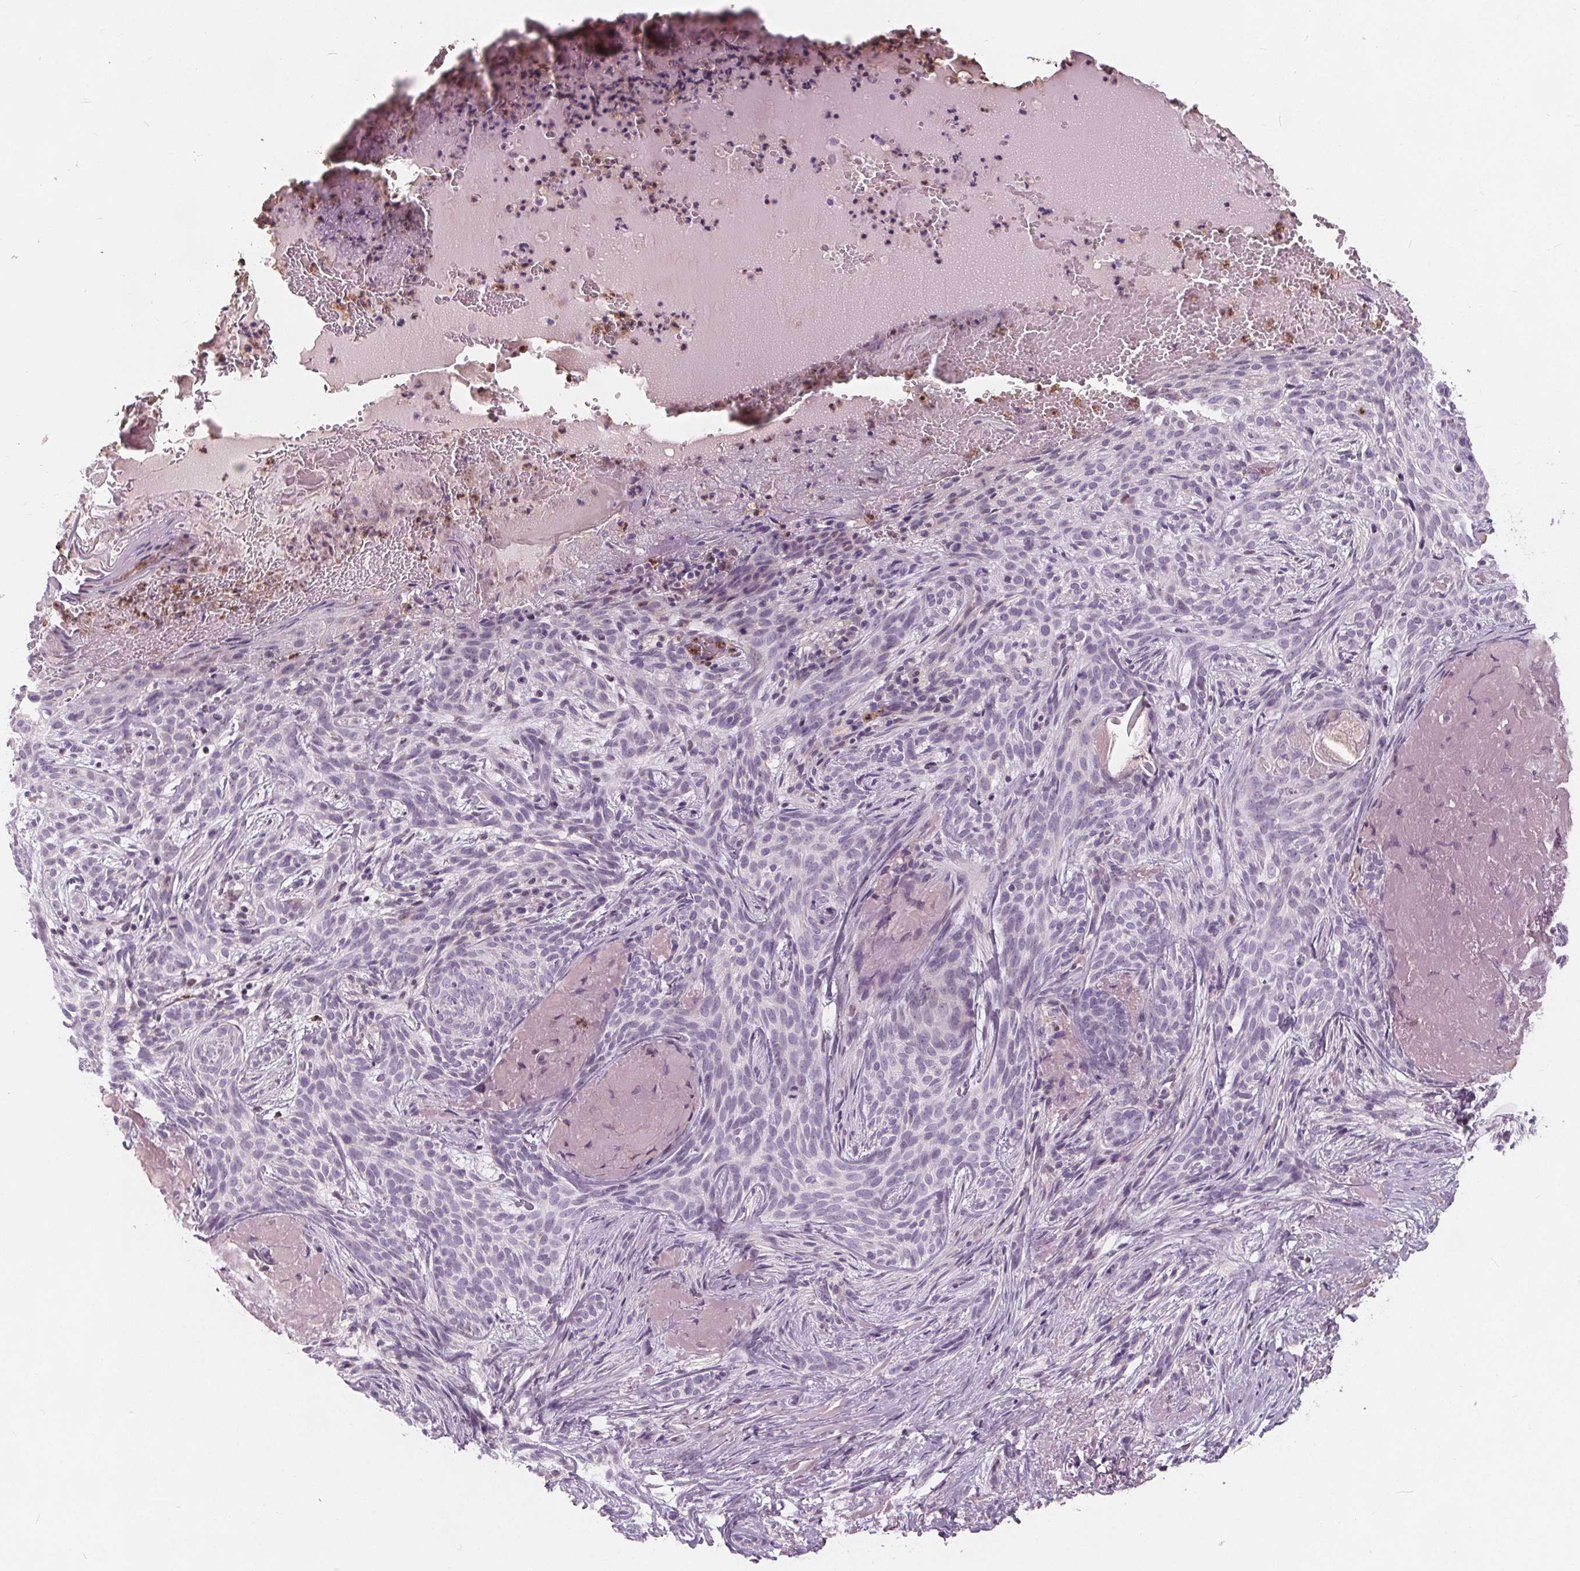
{"staining": {"intensity": "negative", "quantity": "none", "location": "none"}, "tissue": "skin cancer", "cell_type": "Tumor cells", "image_type": "cancer", "snomed": [{"axis": "morphology", "description": "Basal cell carcinoma"}, {"axis": "topography", "description": "Skin"}], "caption": "A photomicrograph of skin cancer stained for a protein demonstrates no brown staining in tumor cells.", "gene": "HAAO", "patient": {"sex": "male", "age": 84}}